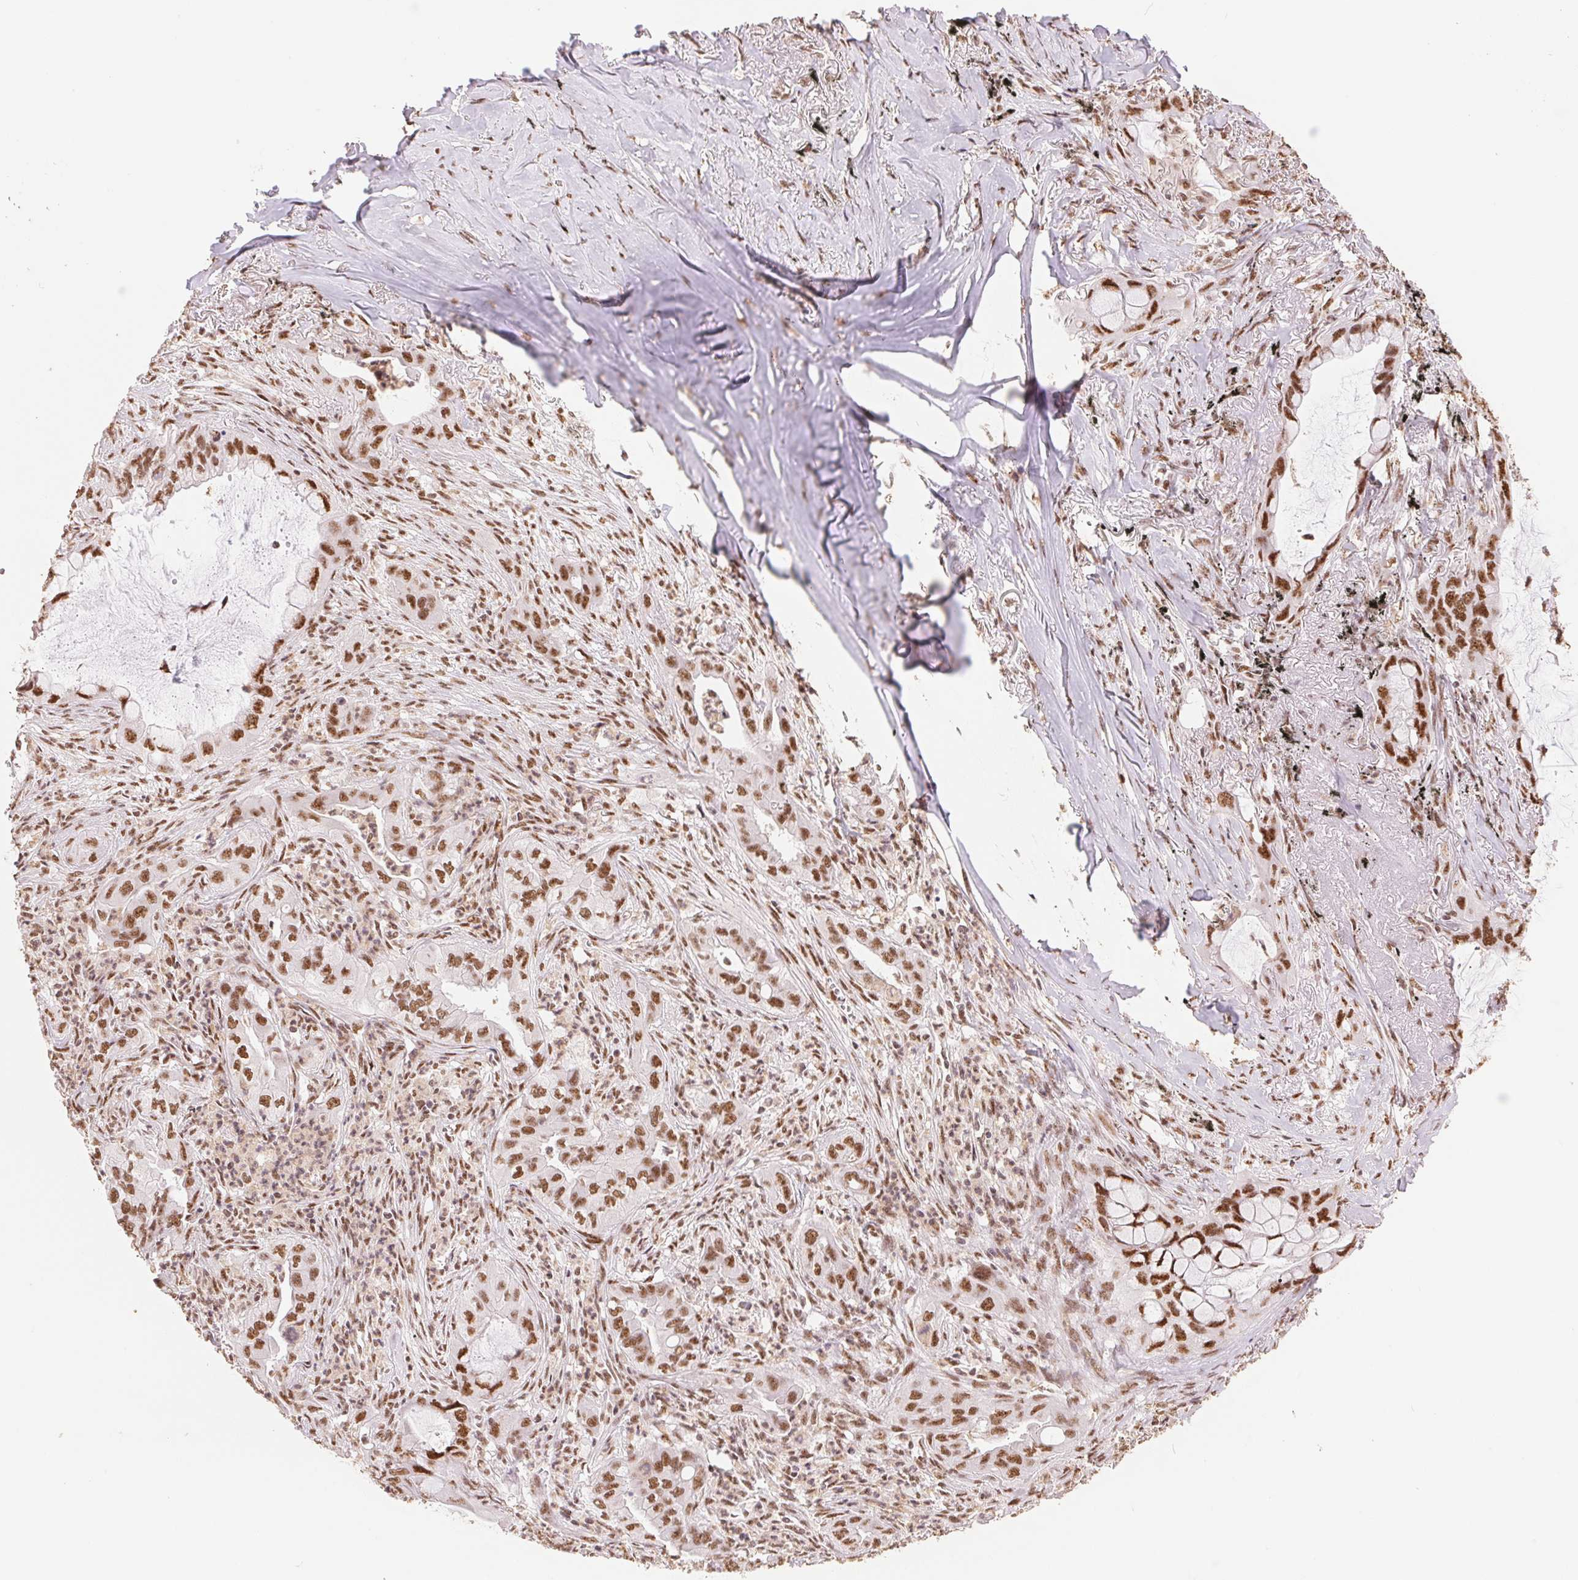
{"staining": {"intensity": "strong", "quantity": ">75%", "location": "nuclear"}, "tissue": "lung cancer", "cell_type": "Tumor cells", "image_type": "cancer", "snomed": [{"axis": "morphology", "description": "Adenocarcinoma, NOS"}, {"axis": "topography", "description": "Lung"}], "caption": "Immunohistochemistry (DAB (3,3'-diaminobenzidine)) staining of adenocarcinoma (lung) demonstrates strong nuclear protein expression in about >75% of tumor cells.", "gene": "SREK1", "patient": {"sex": "male", "age": 65}}